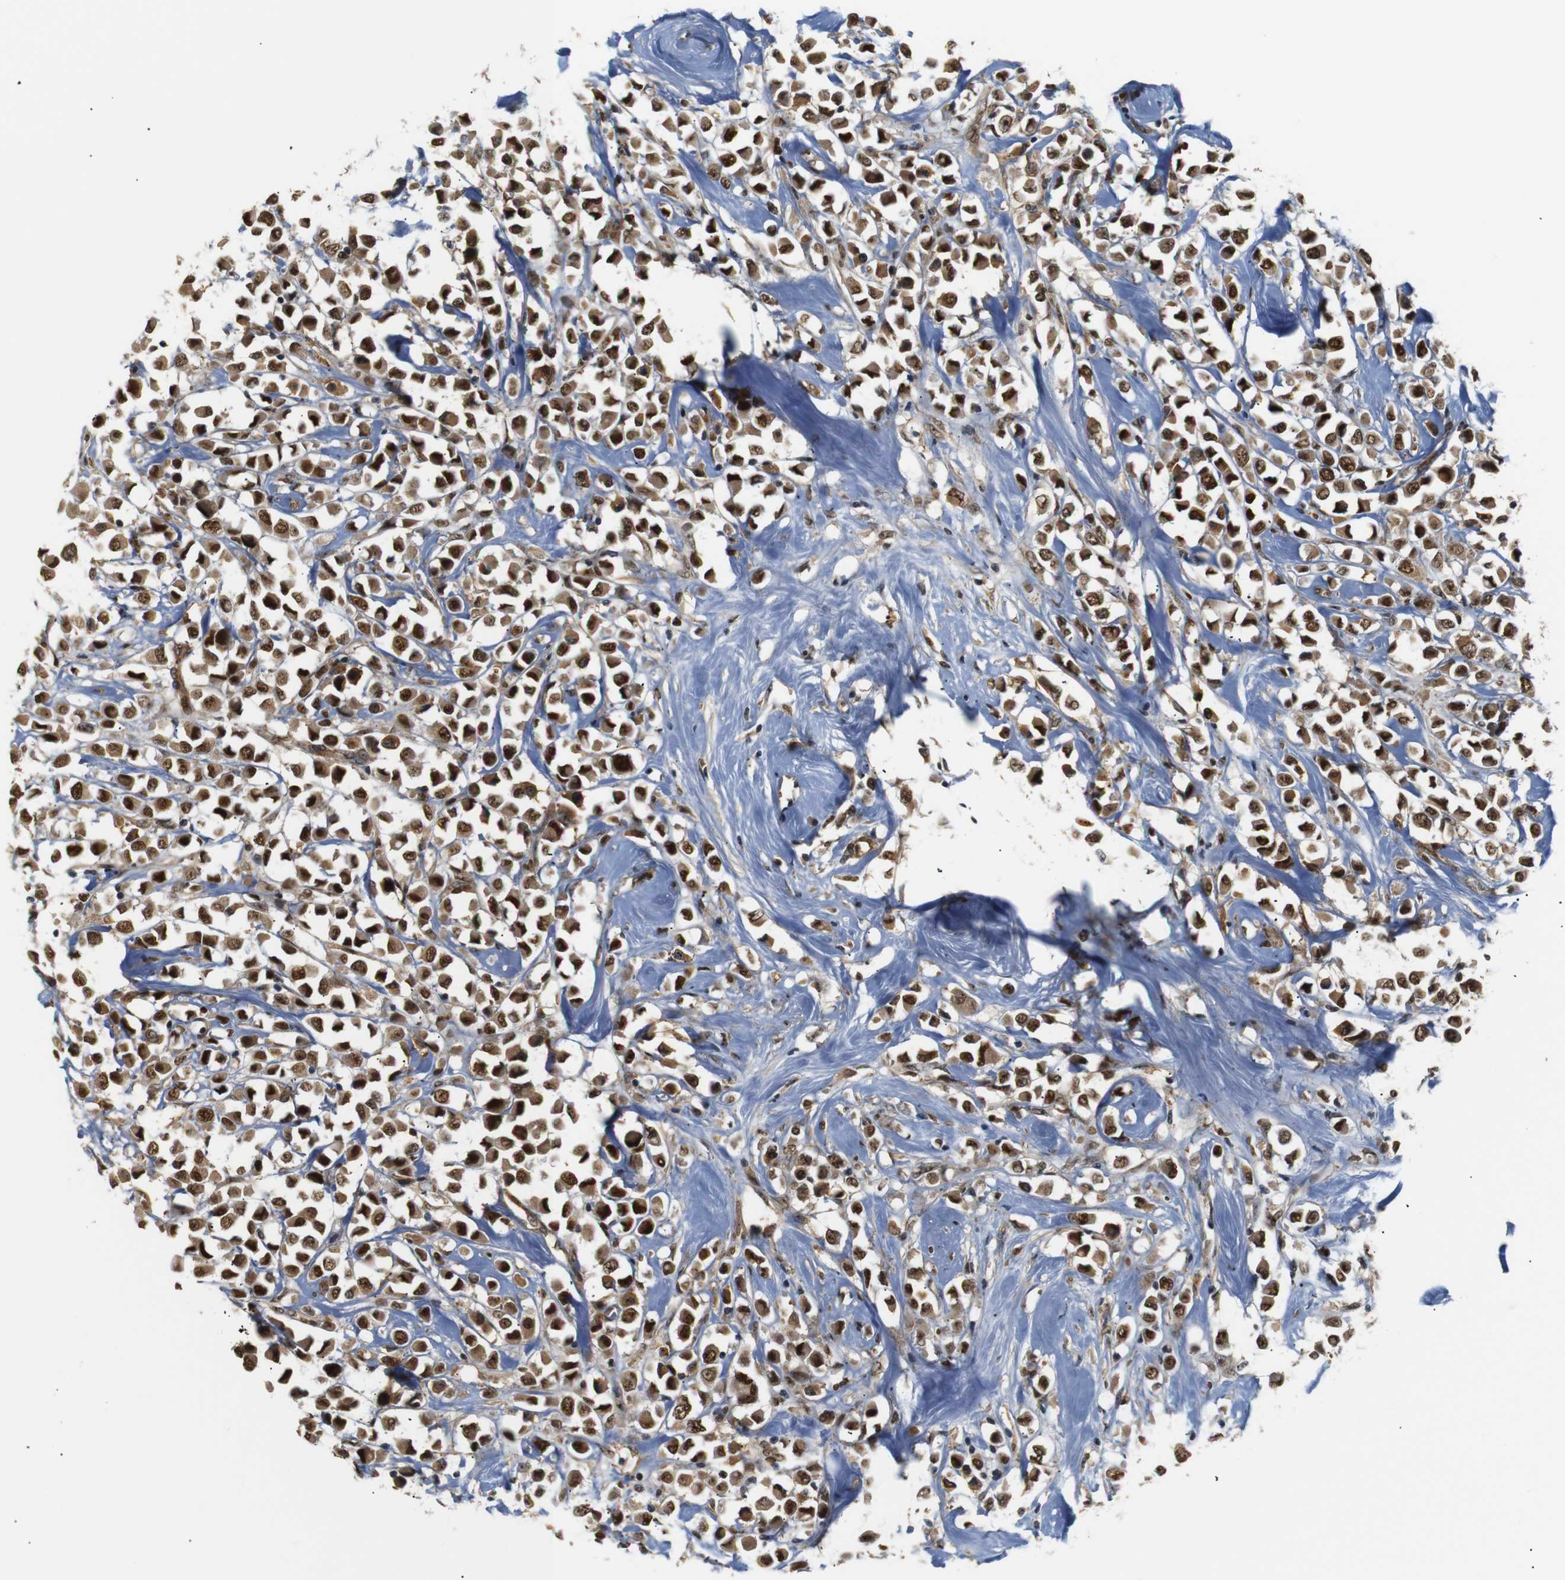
{"staining": {"intensity": "strong", "quantity": ">75%", "location": "cytoplasmic/membranous,nuclear"}, "tissue": "breast cancer", "cell_type": "Tumor cells", "image_type": "cancer", "snomed": [{"axis": "morphology", "description": "Duct carcinoma"}, {"axis": "topography", "description": "Breast"}], "caption": "This is a histology image of immunohistochemistry (IHC) staining of breast cancer (invasive ductal carcinoma), which shows strong positivity in the cytoplasmic/membranous and nuclear of tumor cells.", "gene": "PARN", "patient": {"sex": "female", "age": 61}}